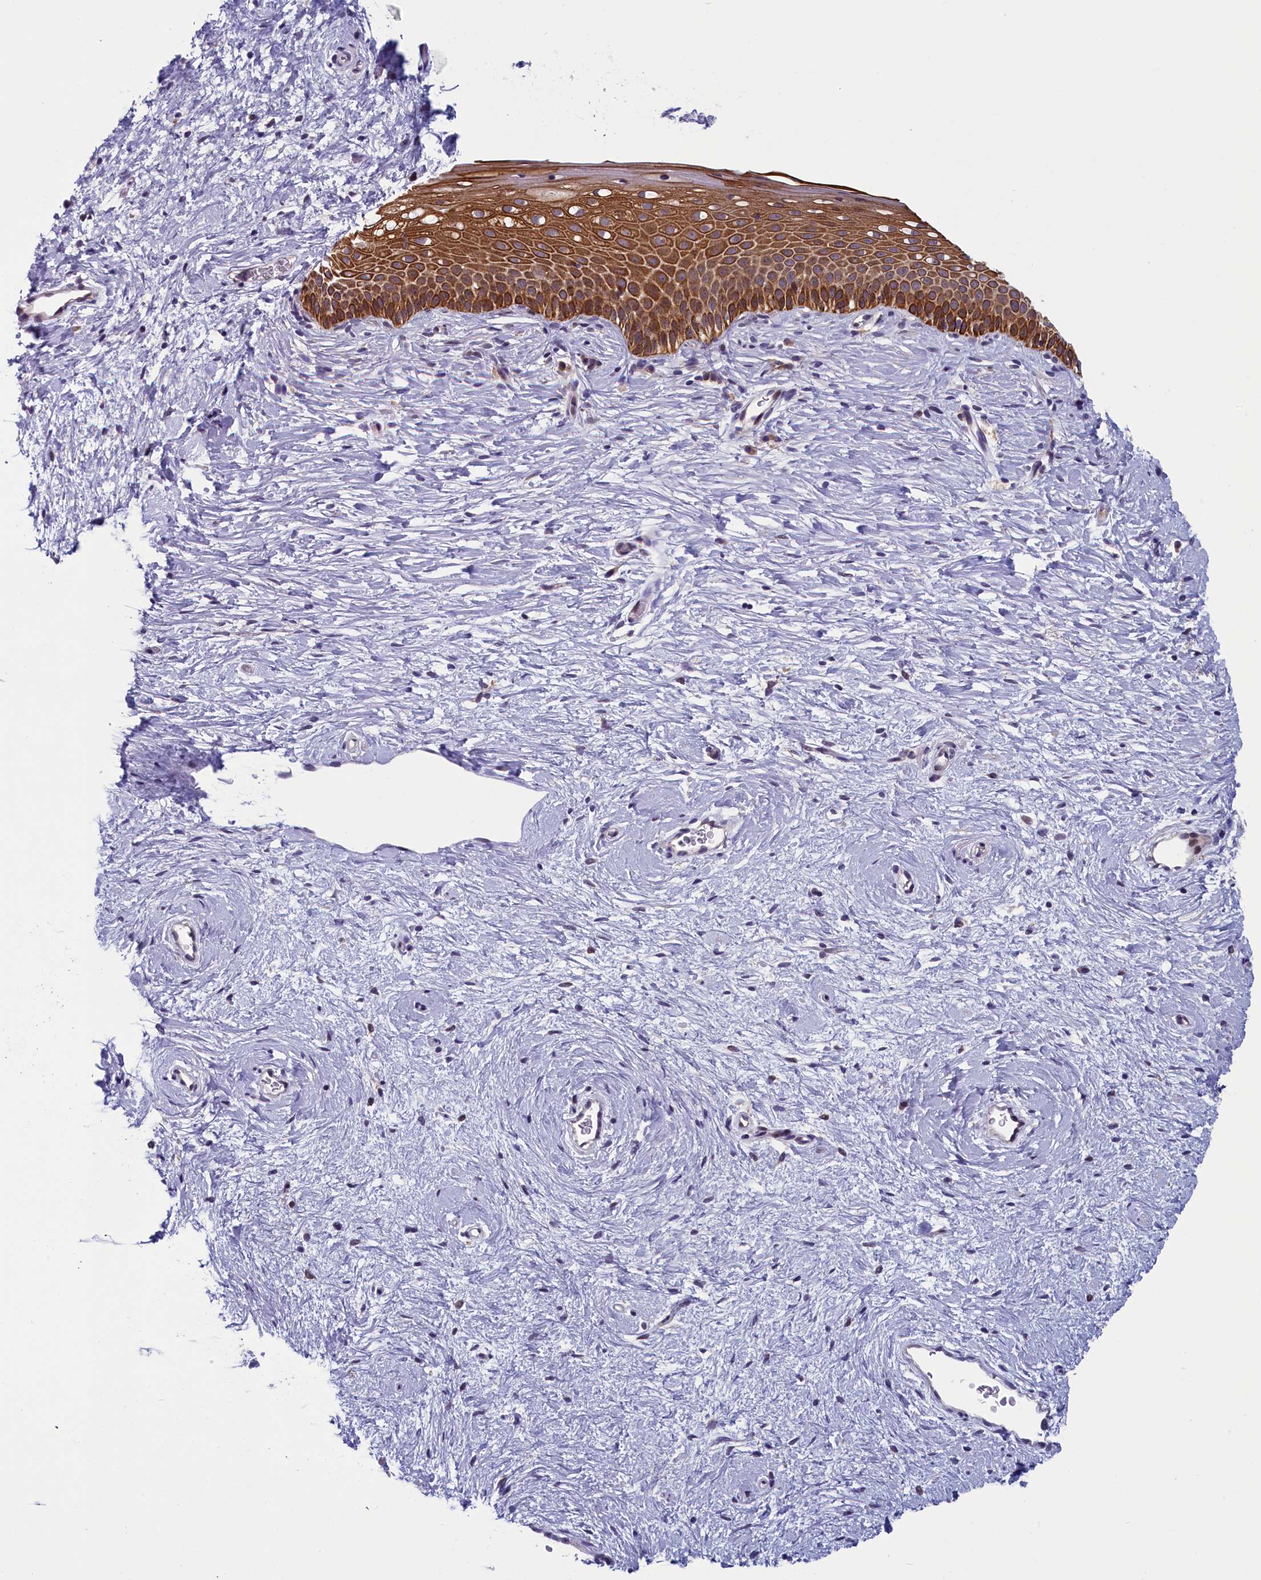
{"staining": {"intensity": "strong", "quantity": ">75%", "location": "cytoplasmic/membranous"}, "tissue": "cervix", "cell_type": "Glandular cells", "image_type": "normal", "snomed": [{"axis": "morphology", "description": "Normal tissue, NOS"}, {"axis": "topography", "description": "Cervix"}], "caption": "A high amount of strong cytoplasmic/membranous staining is seen in approximately >75% of glandular cells in benign cervix. The staining is performed using DAB brown chromogen to label protein expression. The nuclei are counter-stained blue using hematoxylin.", "gene": "ANKRD39", "patient": {"sex": "female", "age": 57}}